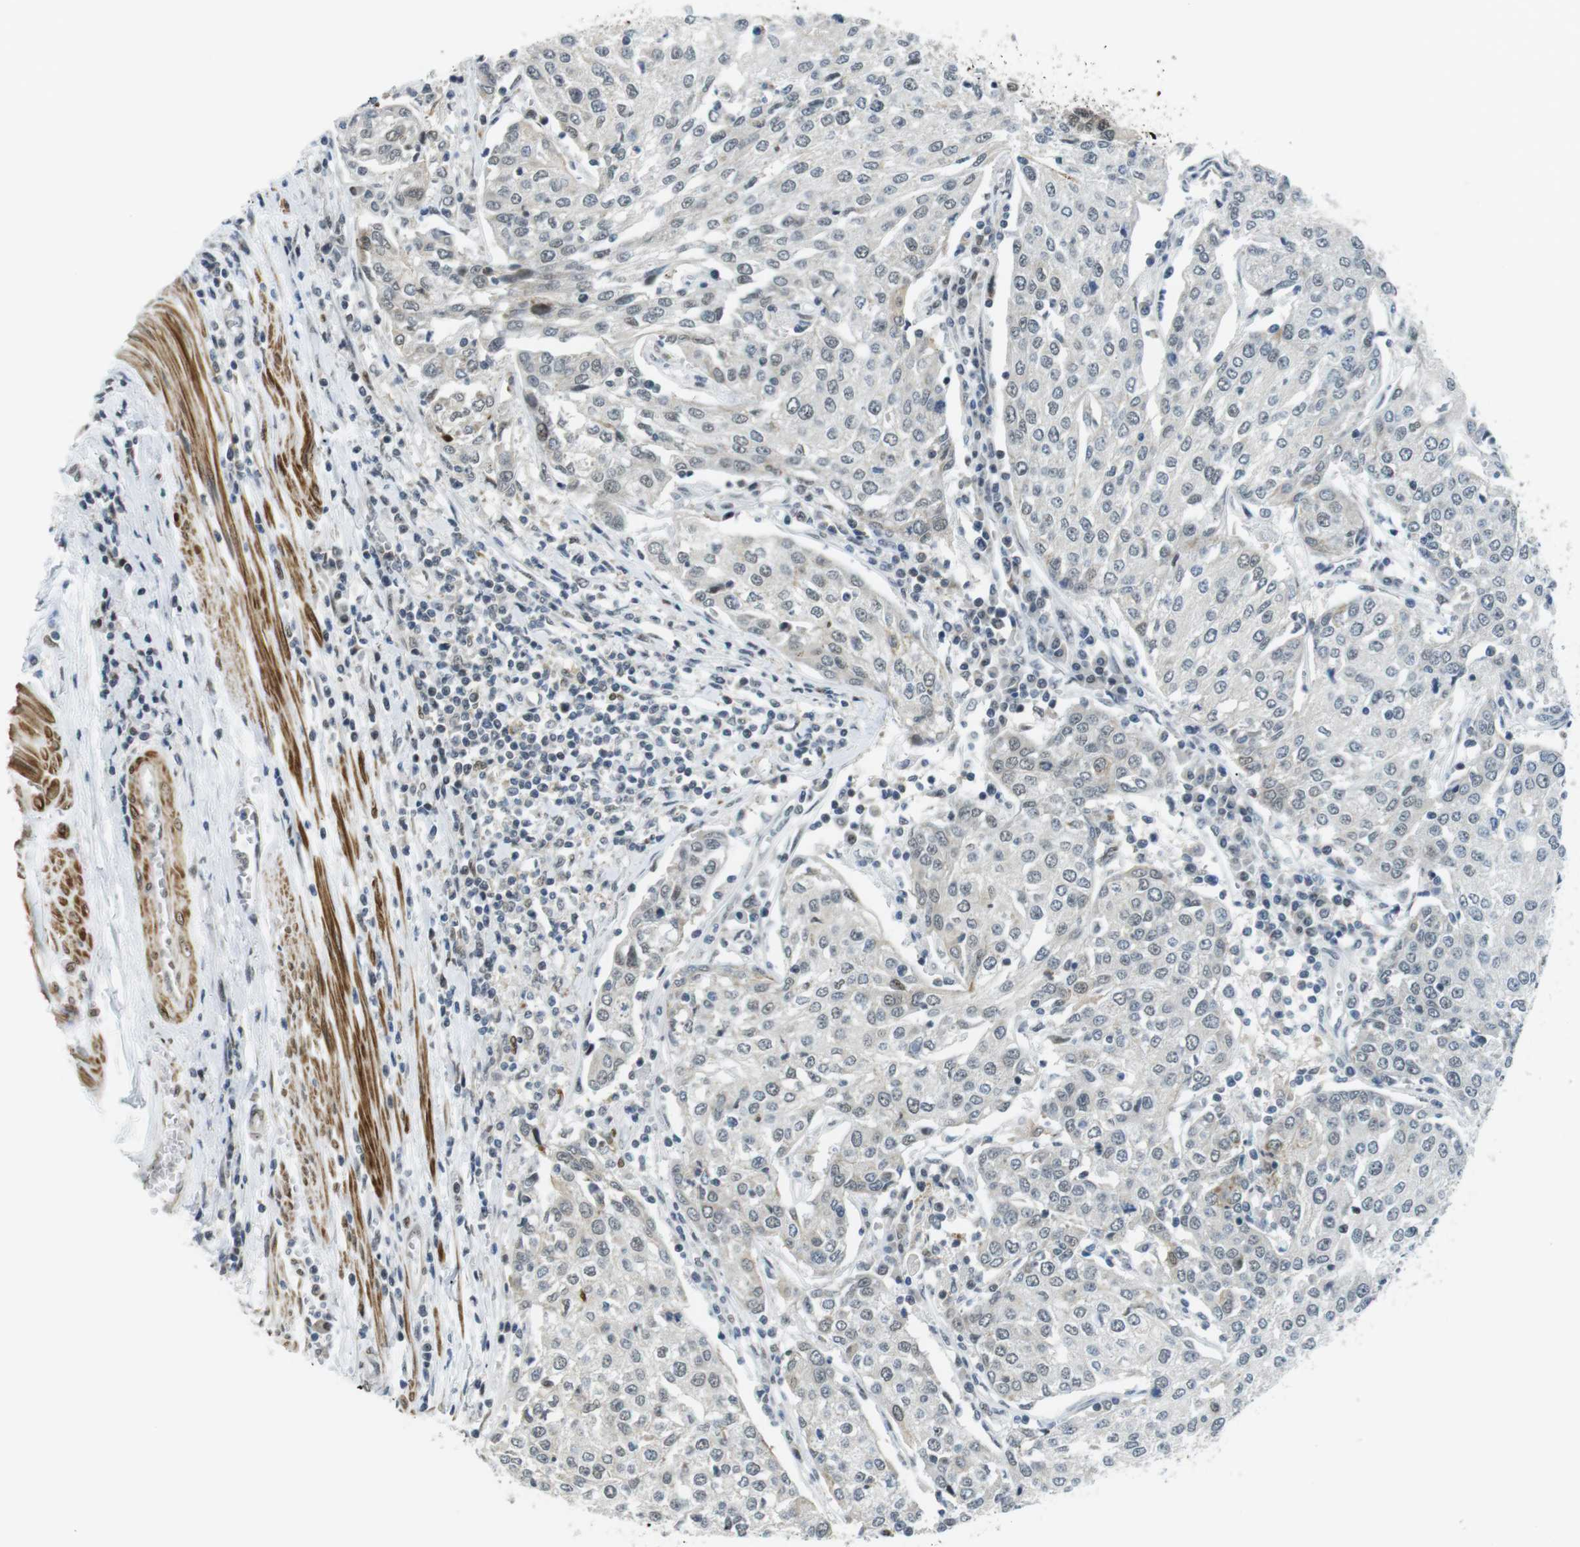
{"staining": {"intensity": "negative", "quantity": "none", "location": "none"}, "tissue": "urothelial cancer", "cell_type": "Tumor cells", "image_type": "cancer", "snomed": [{"axis": "morphology", "description": "Urothelial carcinoma, High grade"}, {"axis": "topography", "description": "Urinary bladder"}], "caption": "DAB (3,3'-diaminobenzidine) immunohistochemical staining of urothelial carcinoma (high-grade) demonstrates no significant expression in tumor cells.", "gene": "USP7", "patient": {"sex": "female", "age": 85}}